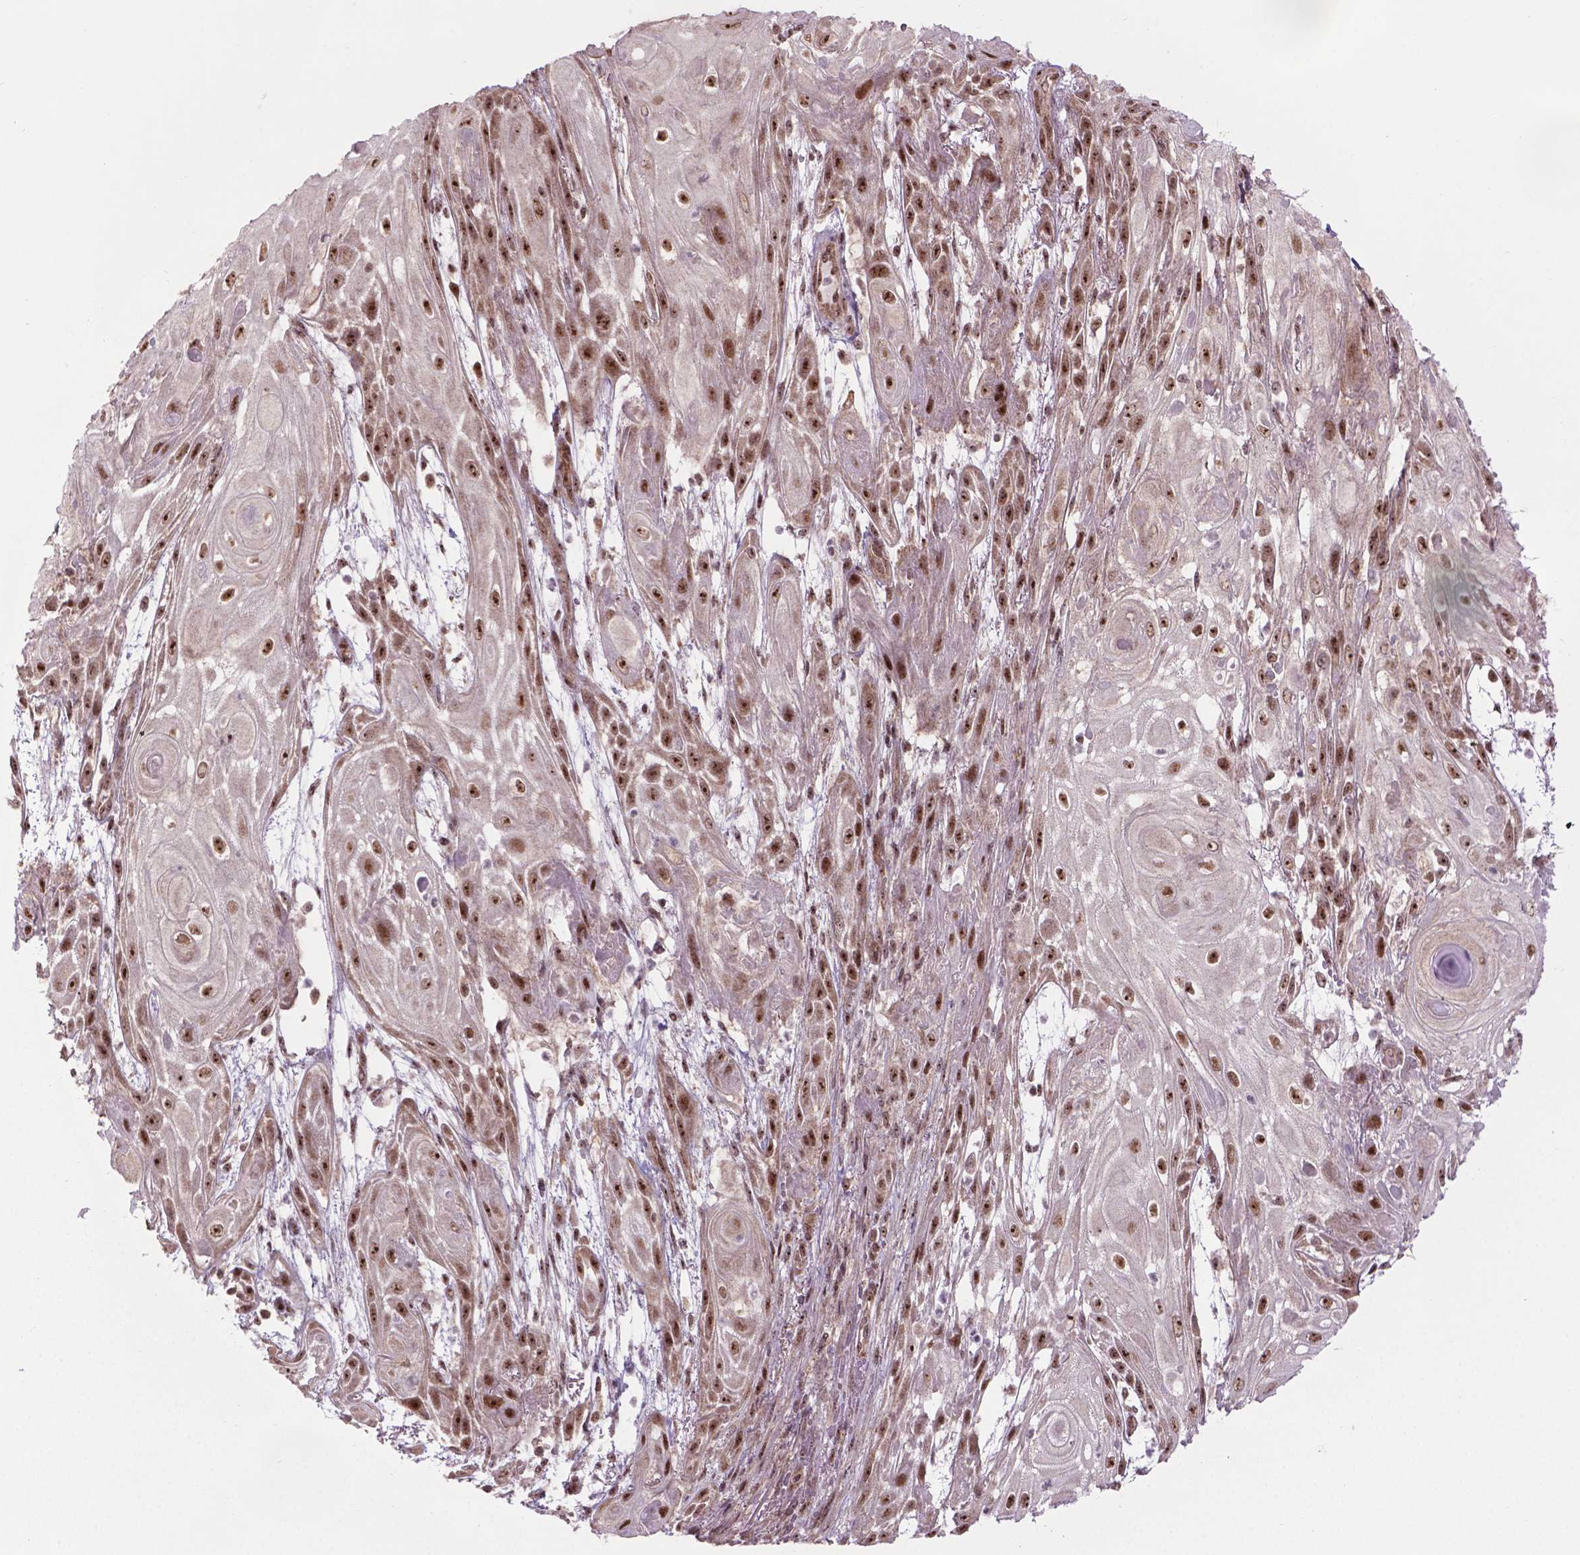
{"staining": {"intensity": "moderate", "quantity": ">75%", "location": "nuclear"}, "tissue": "skin cancer", "cell_type": "Tumor cells", "image_type": "cancer", "snomed": [{"axis": "morphology", "description": "Squamous cell carcinoma, NOS"}, {"axis": "topography", "description": "Skin"}], "caption": "Immunohistochemical staining of human skin squamous cell carcinoma exhibits medium levels of moderate nuclear expression in about >75% of tumor cells. The staining is performed using DAB brown chromogen to label protein expression. The nuclei are counter-stained blue using hematoxylin.", "gene": "CSNK2A1", "patient": {"sex": "male", "age": 62}}